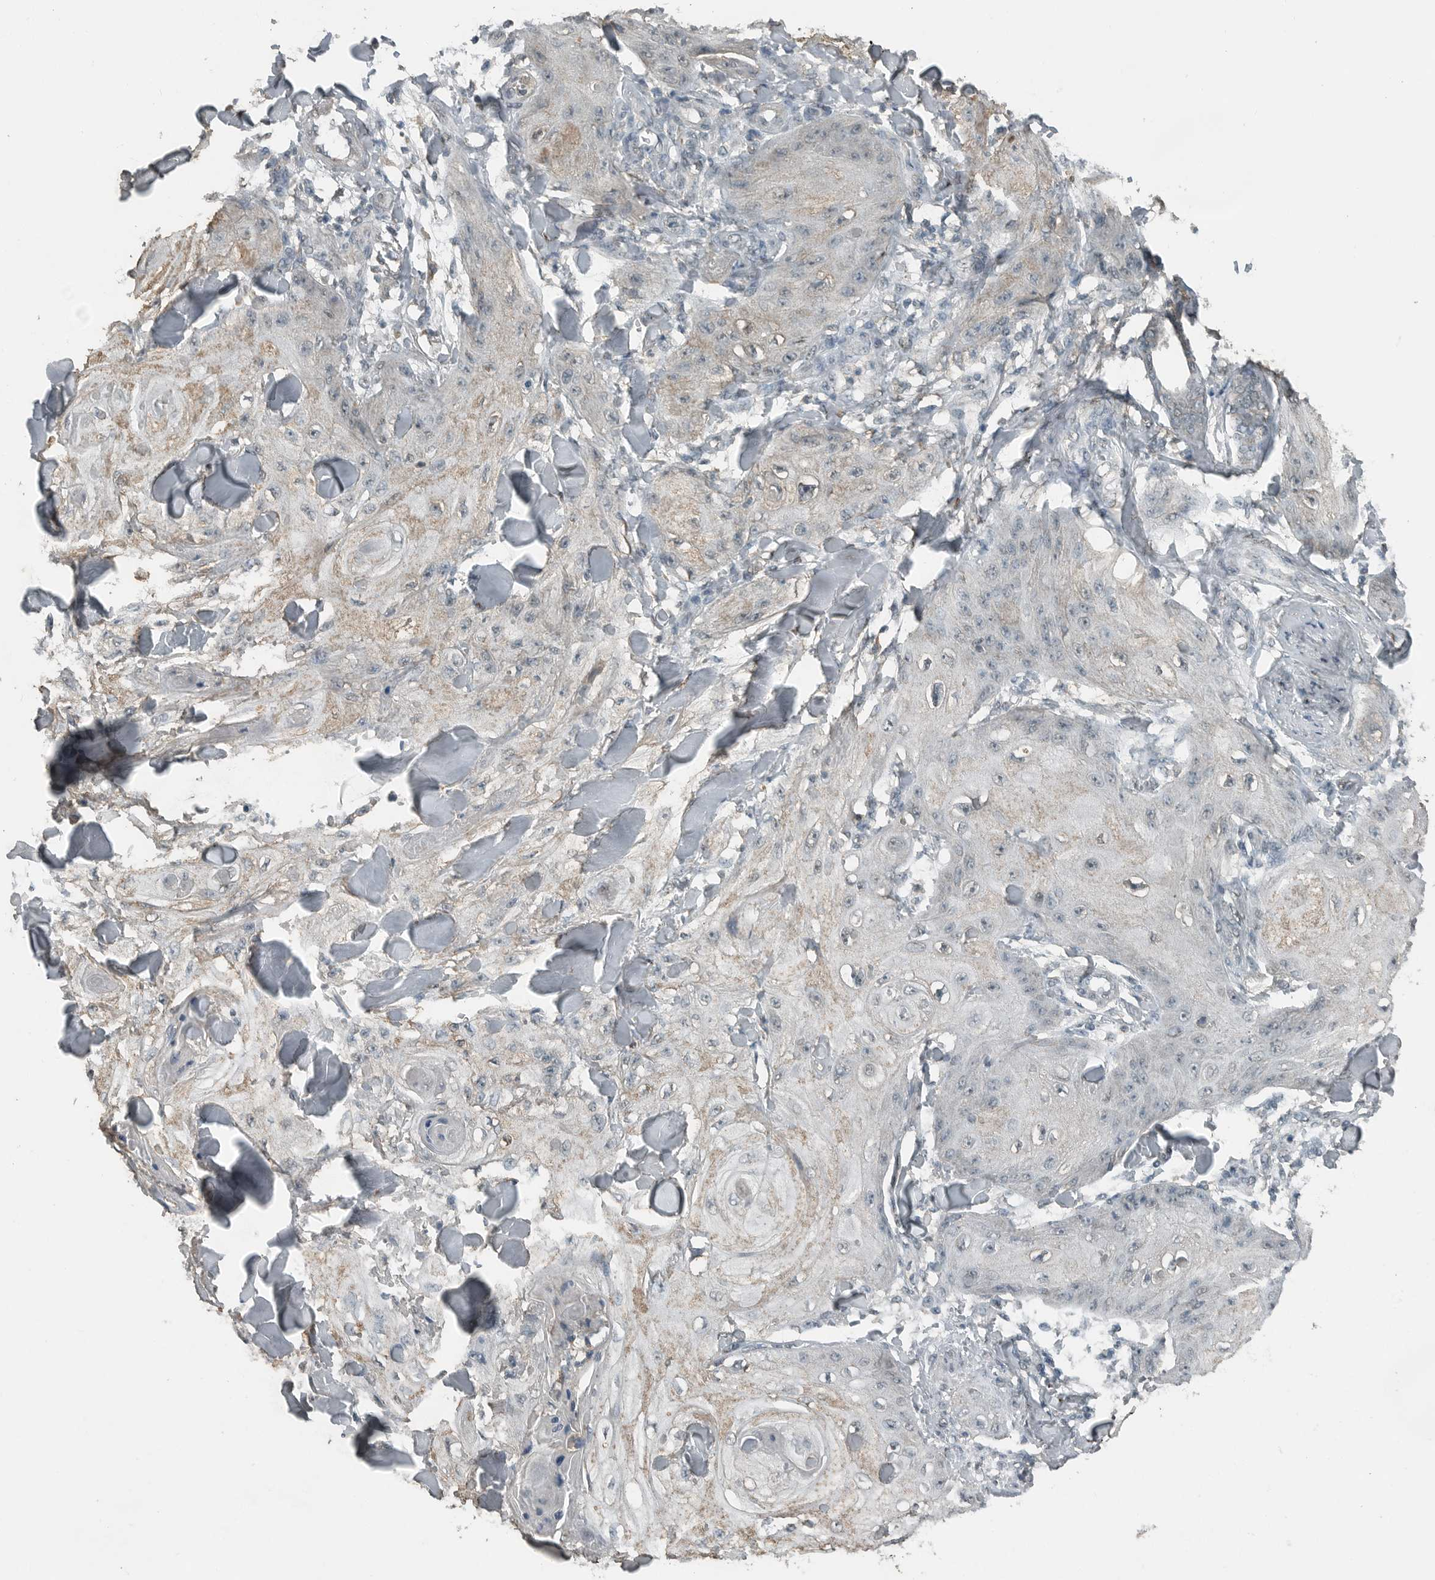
{"staining": {"intensity": "weak", "quantity": "<25%", "location": "cytoplasmic/membranous"}, "tissue": "skin cancer", "cell_type": "Tumor cells", "image_type": "cancer", "snomed": [{"axis": "morphology", "description": "Squamous cell carcinoma, NOS"}, {"axis": "topography", "description": "Skin"}], "caption": "This is an immunohistochemistry (IHC) image of skin cancer (squamous cell carcinoma). There is no expression in tumor cells.", "gene": "IL6ST", "patient": {"sex": "male", "age": 74}}